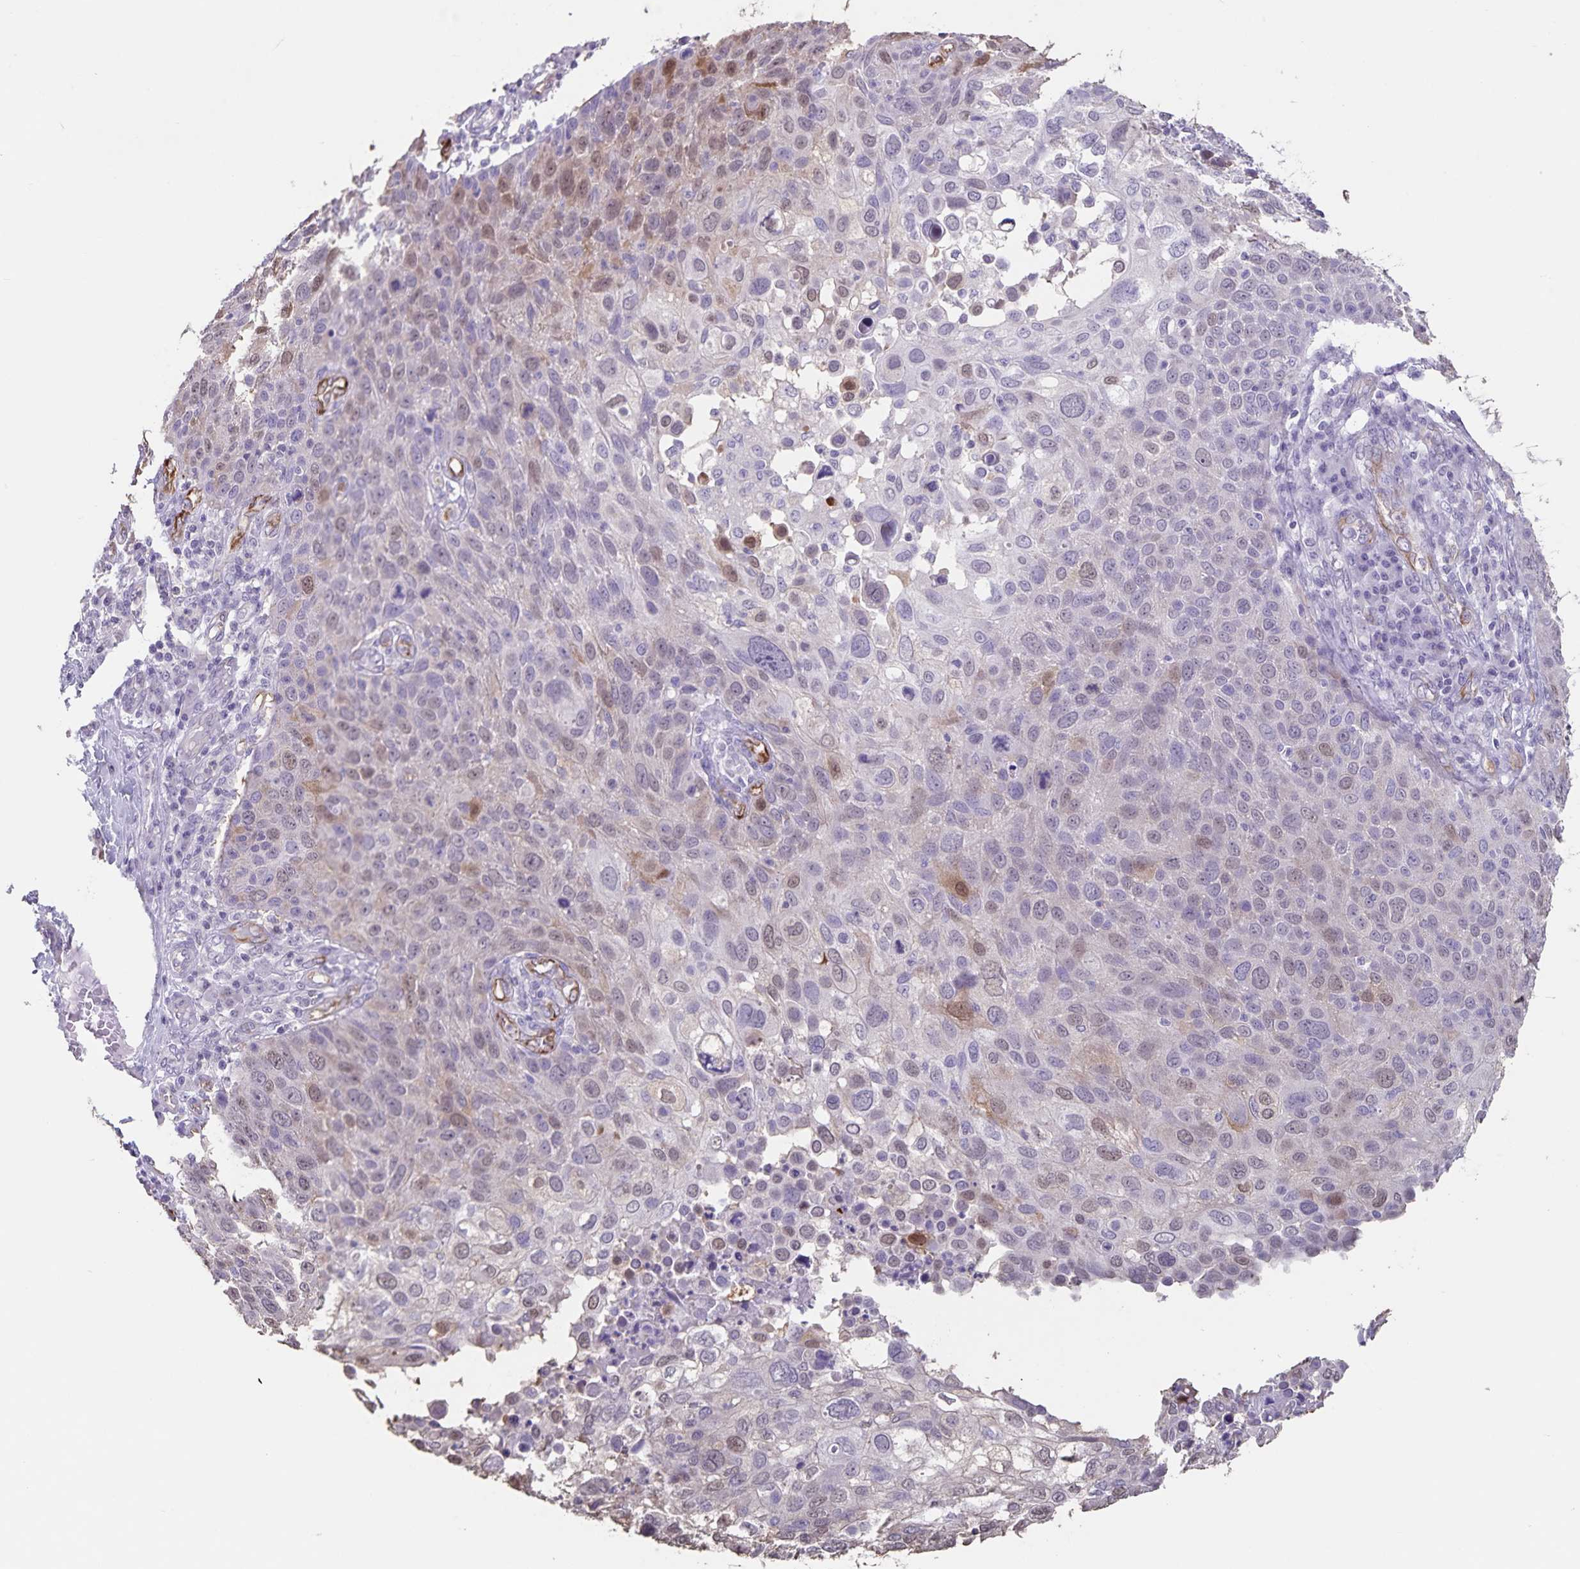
{"staining": {"intensity": "weak", "quantity": "<25%", "location": "nuclear"}, "tissue": "skin cancer", "cell_type": "Tumor cells", "image_type": "cancer", "snomed": [{"axis": "morphology", "description": "Squamous cell carcinoma, NOS"}, {"axis": "topography", "description": "Skin"}], "caption": "Human skin squamous cell carcinoma stained for a protein using immunohistochemistry (IHC) reveals no expression in tumor cells.", "gene": "SYNM", "patient": {"sex": "male", "age": 87}}